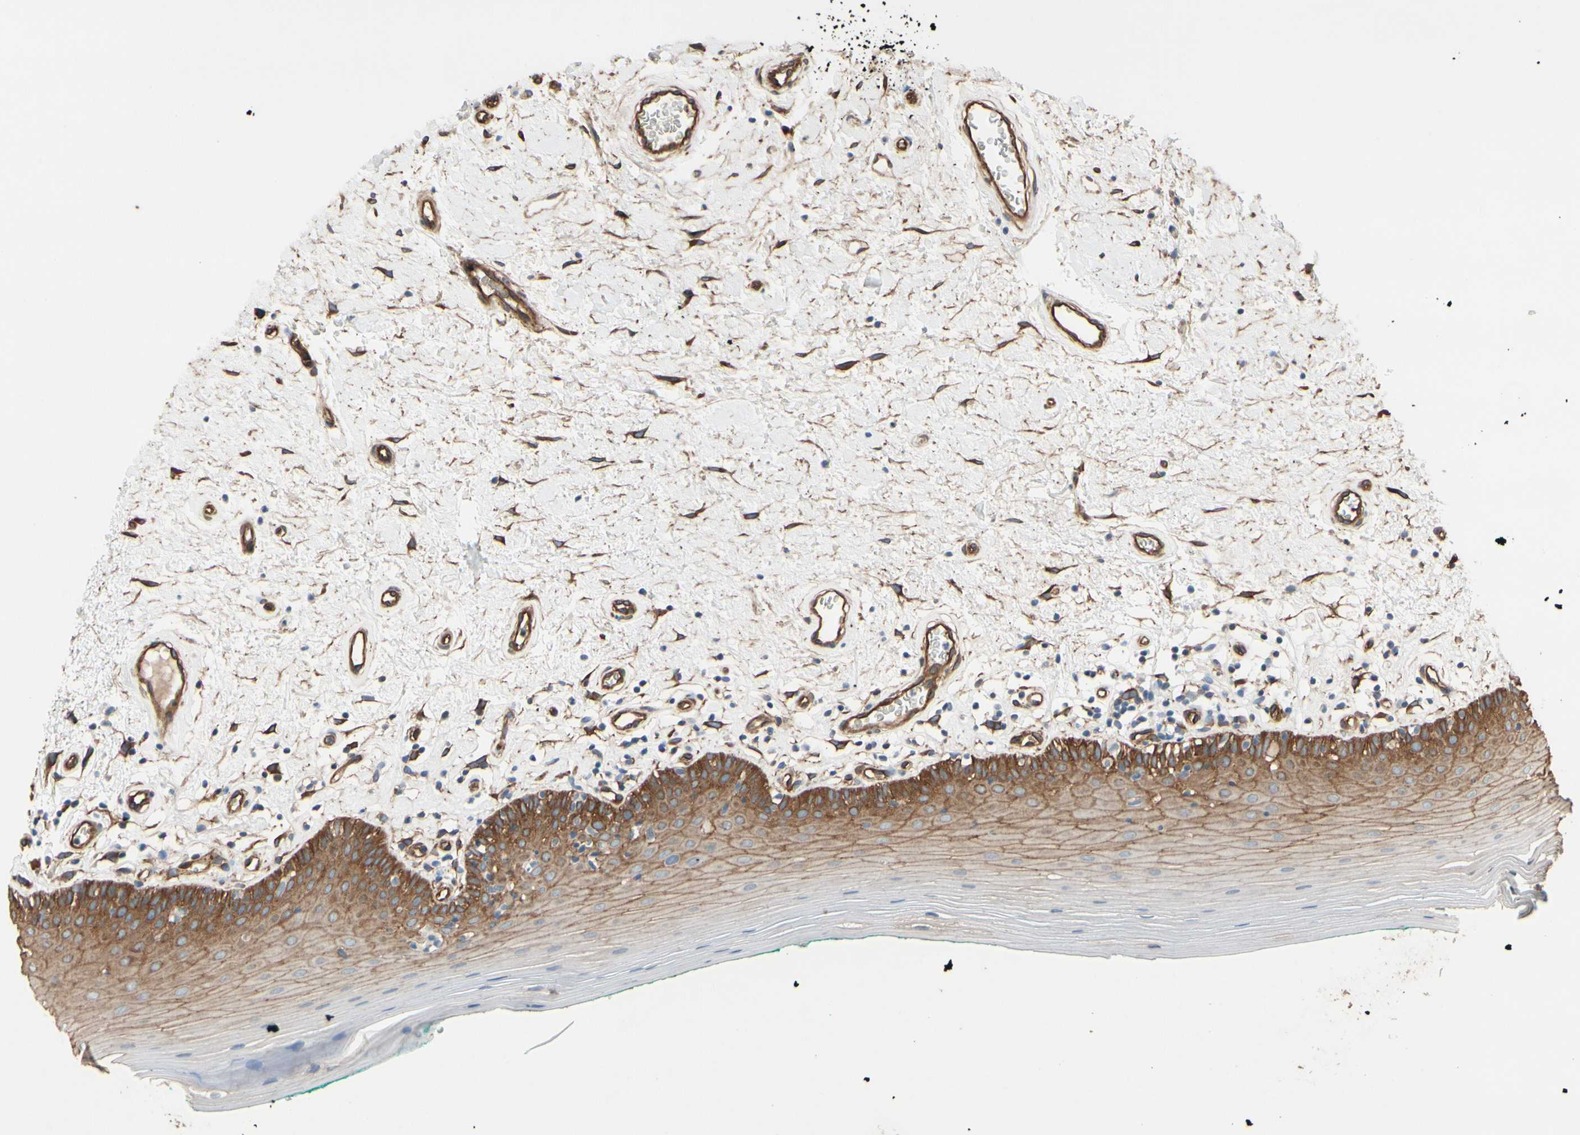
{"staining": {"intensity": "moderate", "quantity": ">75%", "location": "cytoplasmic/membranous"}, "tissue": "oral mucosa", "cell_type": "Squamous epithelial cells", "image_type": "normal", "snomed": [{"axis": "morphology", "description": "Normal tissue, NOS"}, {"axis": "topography", "description": "Skeletal muscle"}, {"axis": "topography", "description": "Oral tissue"}], "caption": "Immunohistochemical staining of unremarkable human oral mucosa reveals moderate cytoplasmic/membranous protein staining in about >75% of squamous epithelial cells. (brown staining indicates protein expression, while blue staining denotes nuclei).", "gene": "CTTNBP2", "patient": {"sex": "male", "age": 58}}